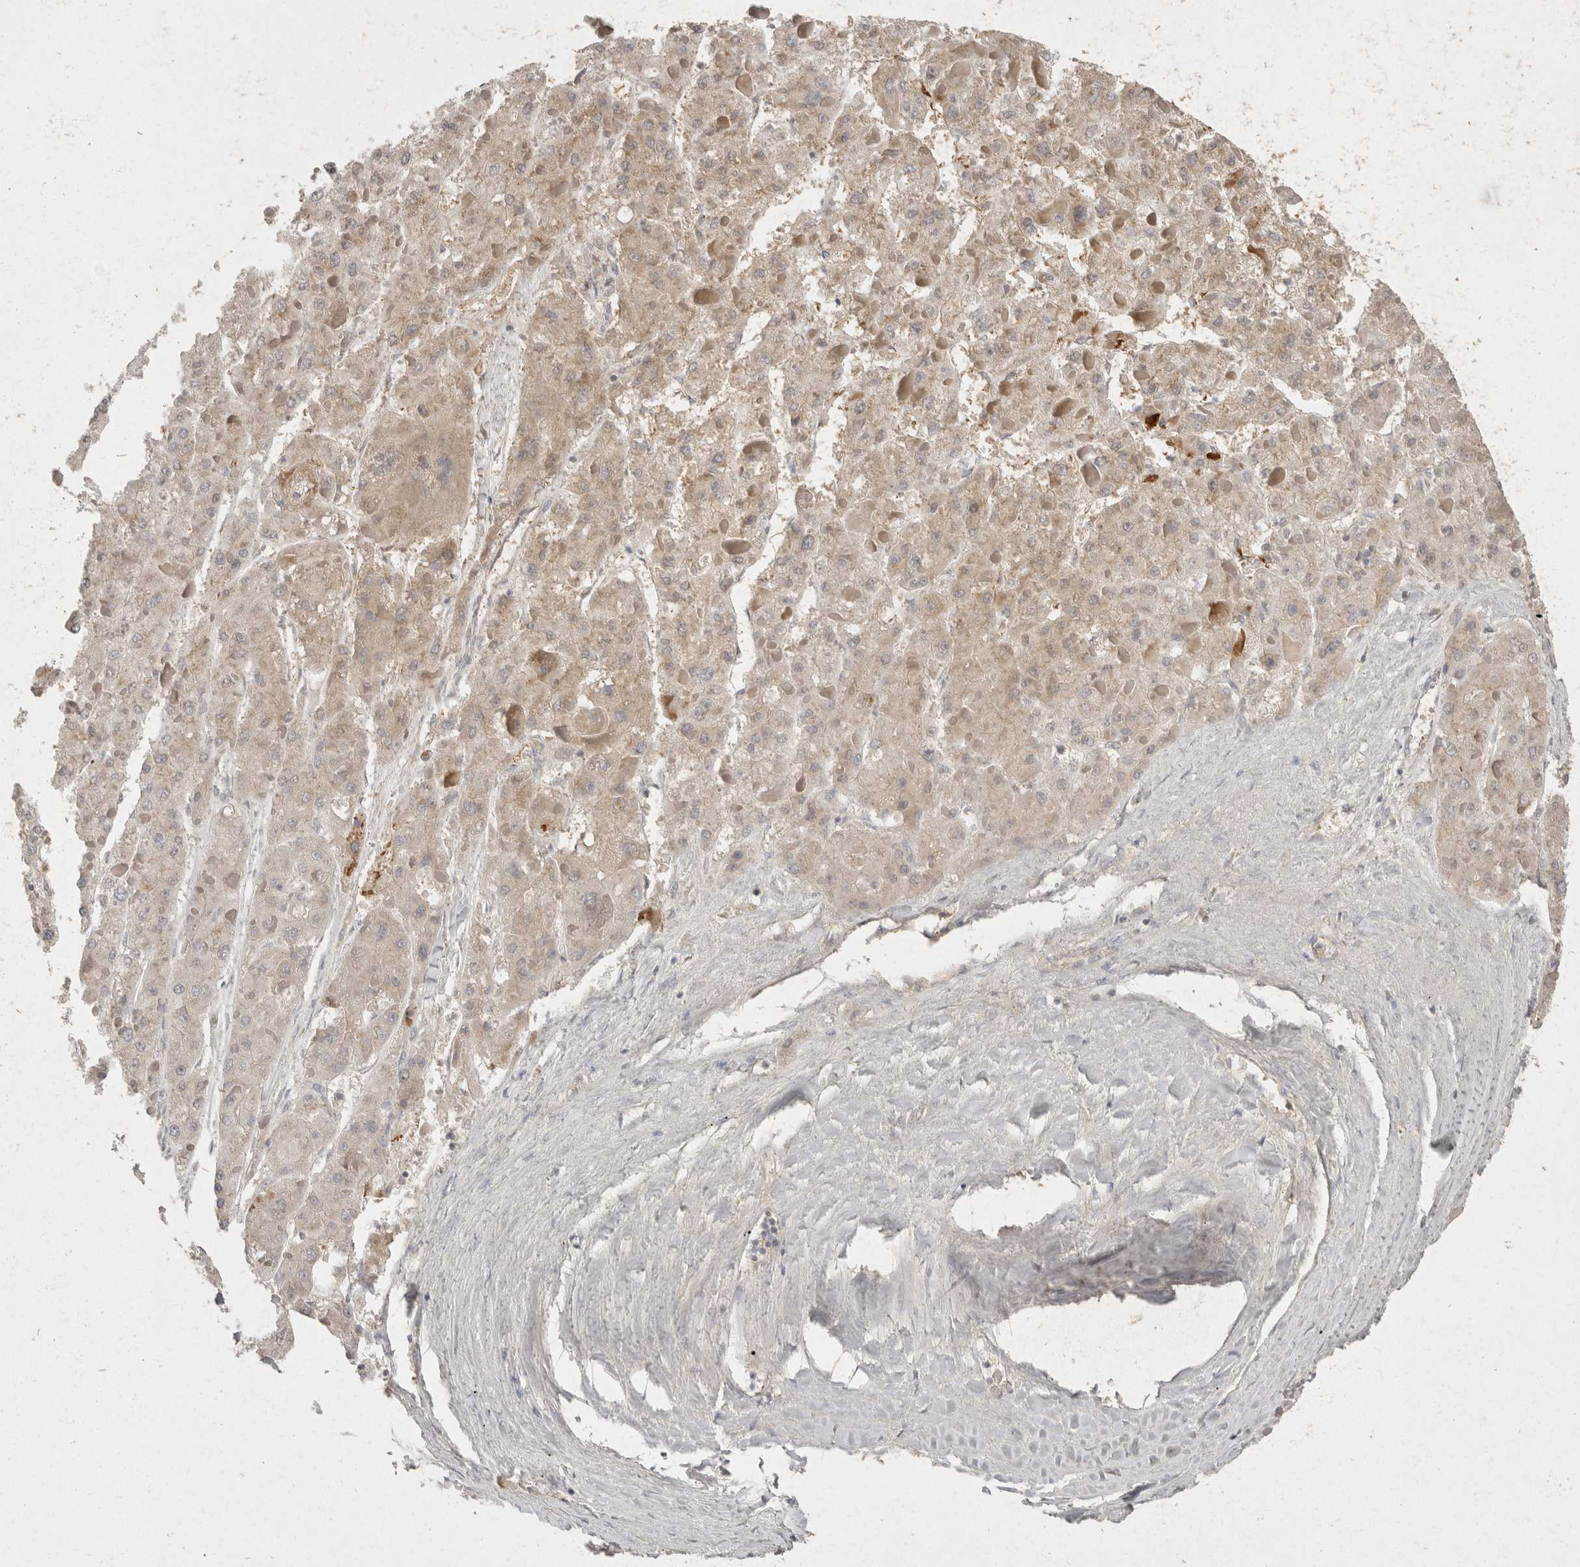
{"staining": {"intensity": "weak", "quantity": "<25%", "location": "cytoplasmic/membranous"}, "tissue": "liver cancer", "cell_type": "Tumor cells", "image_type": "cancer", "snomed": [{"axis": "morphology", "description": "Carcinoma, Hepatocellular, NOS"}, {"axis": "topography", "description": "Liver"}], "caption": "This is an IHC histopathology image of liver cancer. There is no positivity in tumor cells.", "gene": "EIF4G3", "patient": {"sex": "female", "age": 73}}